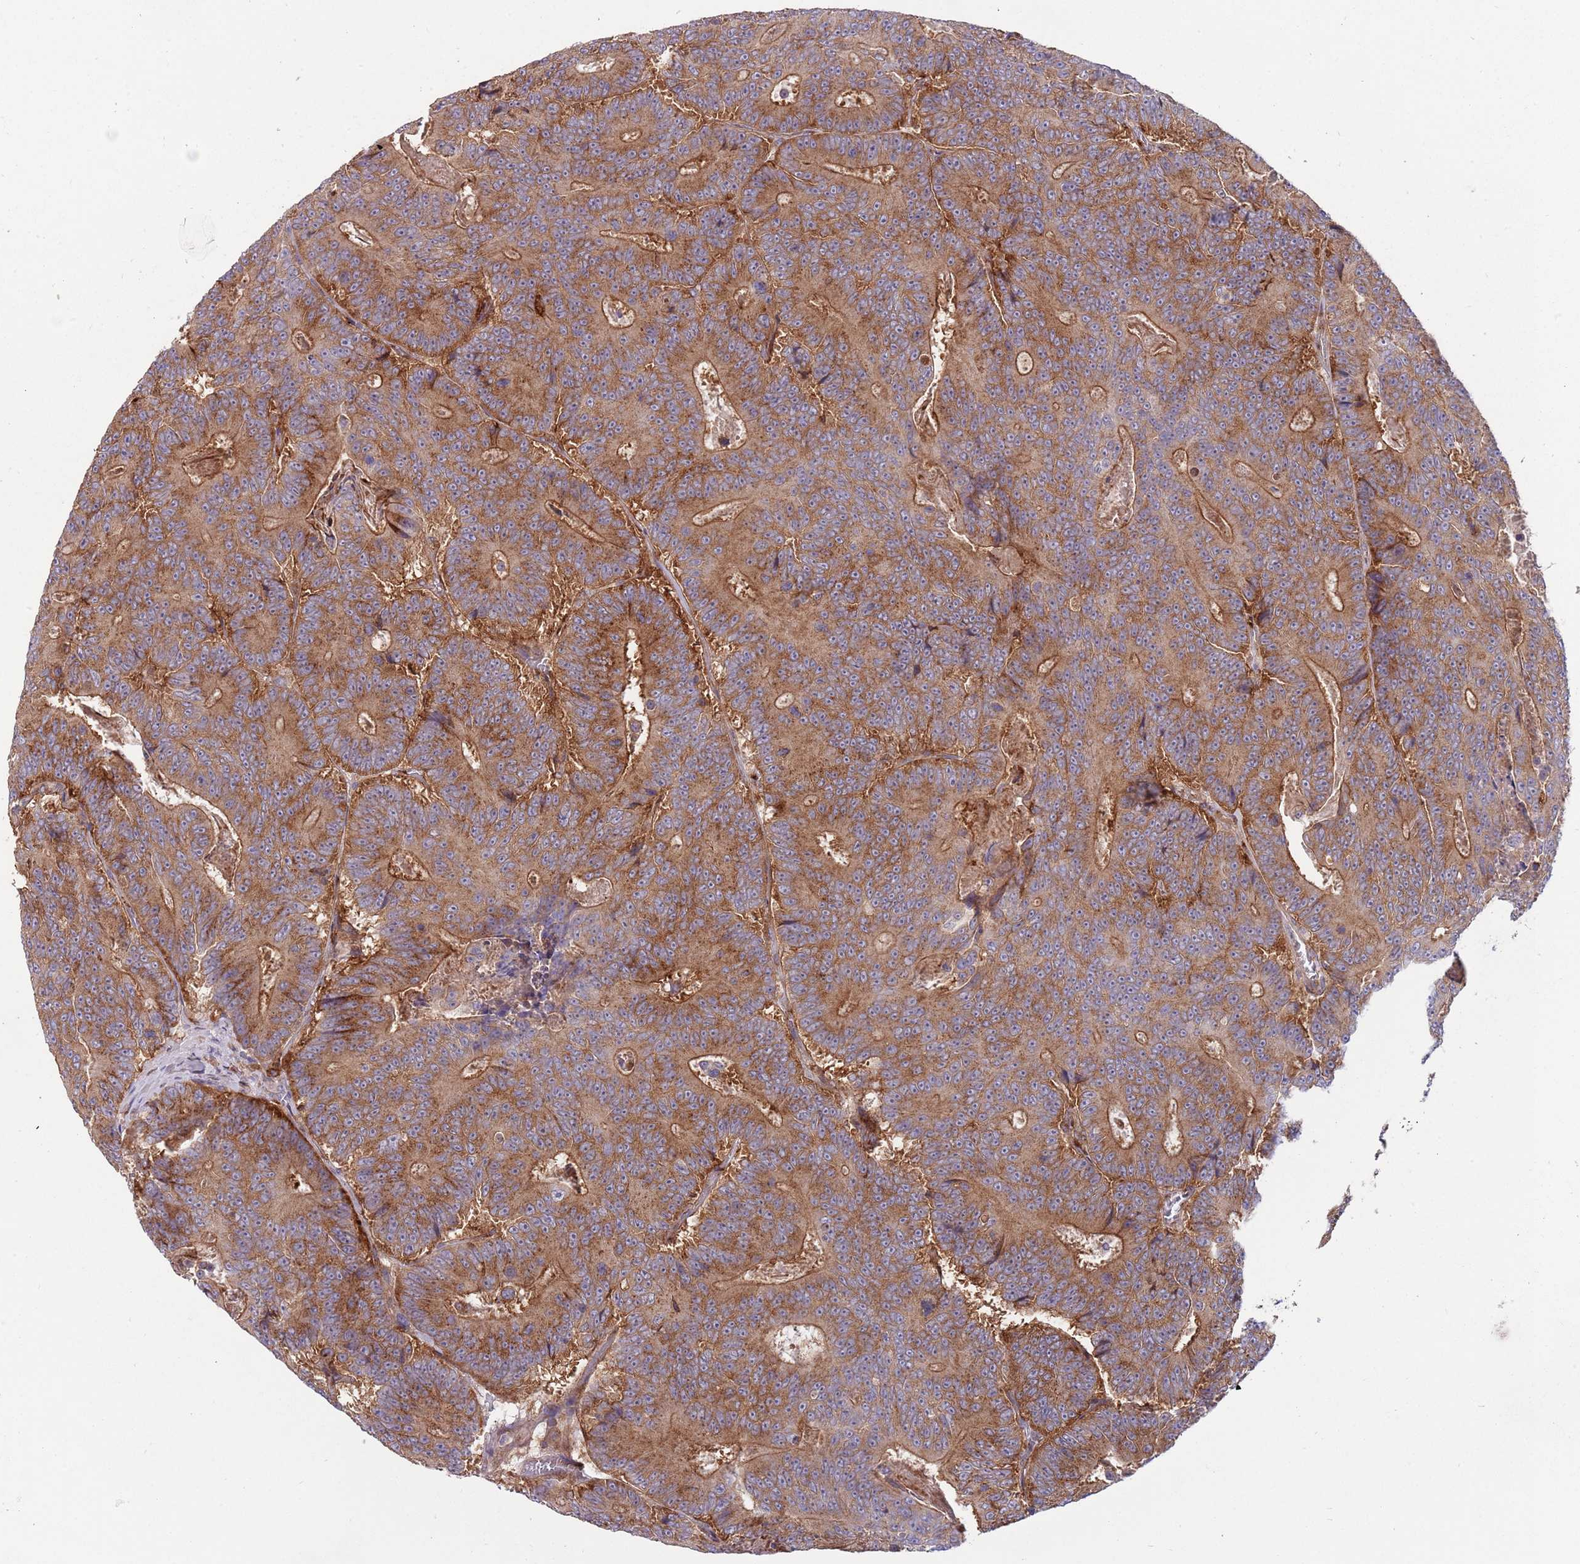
{"staining": {"intensity": "moderate", "quantity": ">75%", "location": "cytoplasmic/membranous"}, "tissue": "colorectal cancer", "cell_type": "Tumor cells", "image_type": "cancer", "snomed": [{"axis": "morphology", "description": "Adenocarcinoma, NOS"}, {"axis": "topography", "description": "Colon"}], "caption": "The histopathology image displays staining of colorectal cancer, revealing moderate cytoplasmic/membranous protein expression (brown color) within tumor cells. The staining was performed using DAB (3,3'-diaminobenzidine), with brown indicating positive protein expression. Nuclei are stained blue with hematoxylin.", "gene": "BTBD7", "patient": {"sex": "male", "age": 83}}